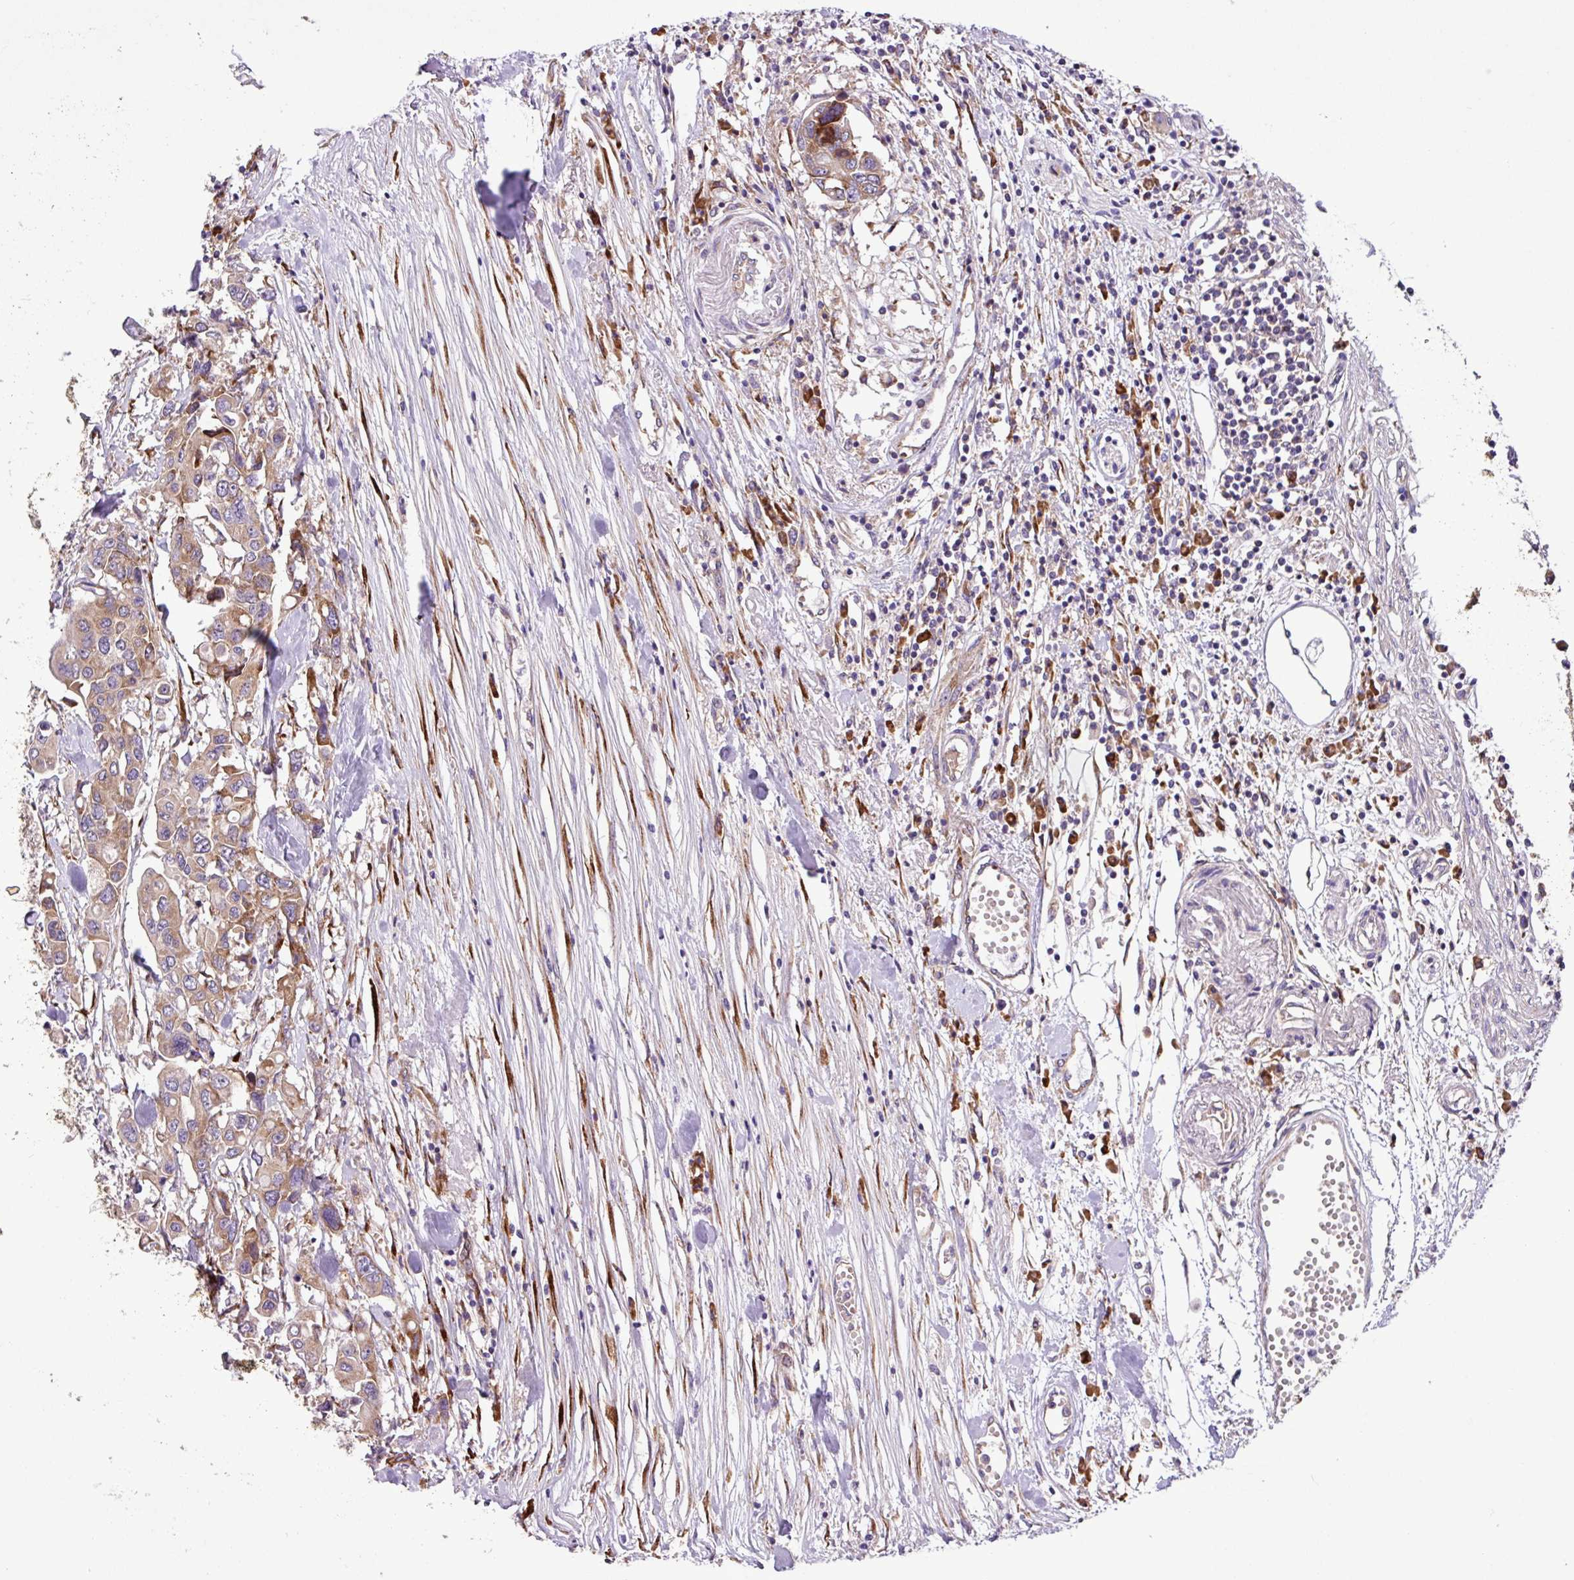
{"staining": {"intensity": "moderate", "quantity": ">75%", "location": "cytoplasmic/membranous"}, "tissue": "colorectal cancer", "cell_type": "Tumor cells", "image_type": "cancer", "snomed": [{"axis": "morphology", "description": "Adenocarcinoma, NOS"}, {"axis": "topography", "description": "Colon"}], "caption": "A high-resolution image shows immunohistochemistry staining of colorectal adenocarcinoma, which shows moderate cytoplasmic/membranous positivity in approximately >75% of tumor cells.", "gene": "RPL13", "patient": {"sex": "male", "age": 77}}